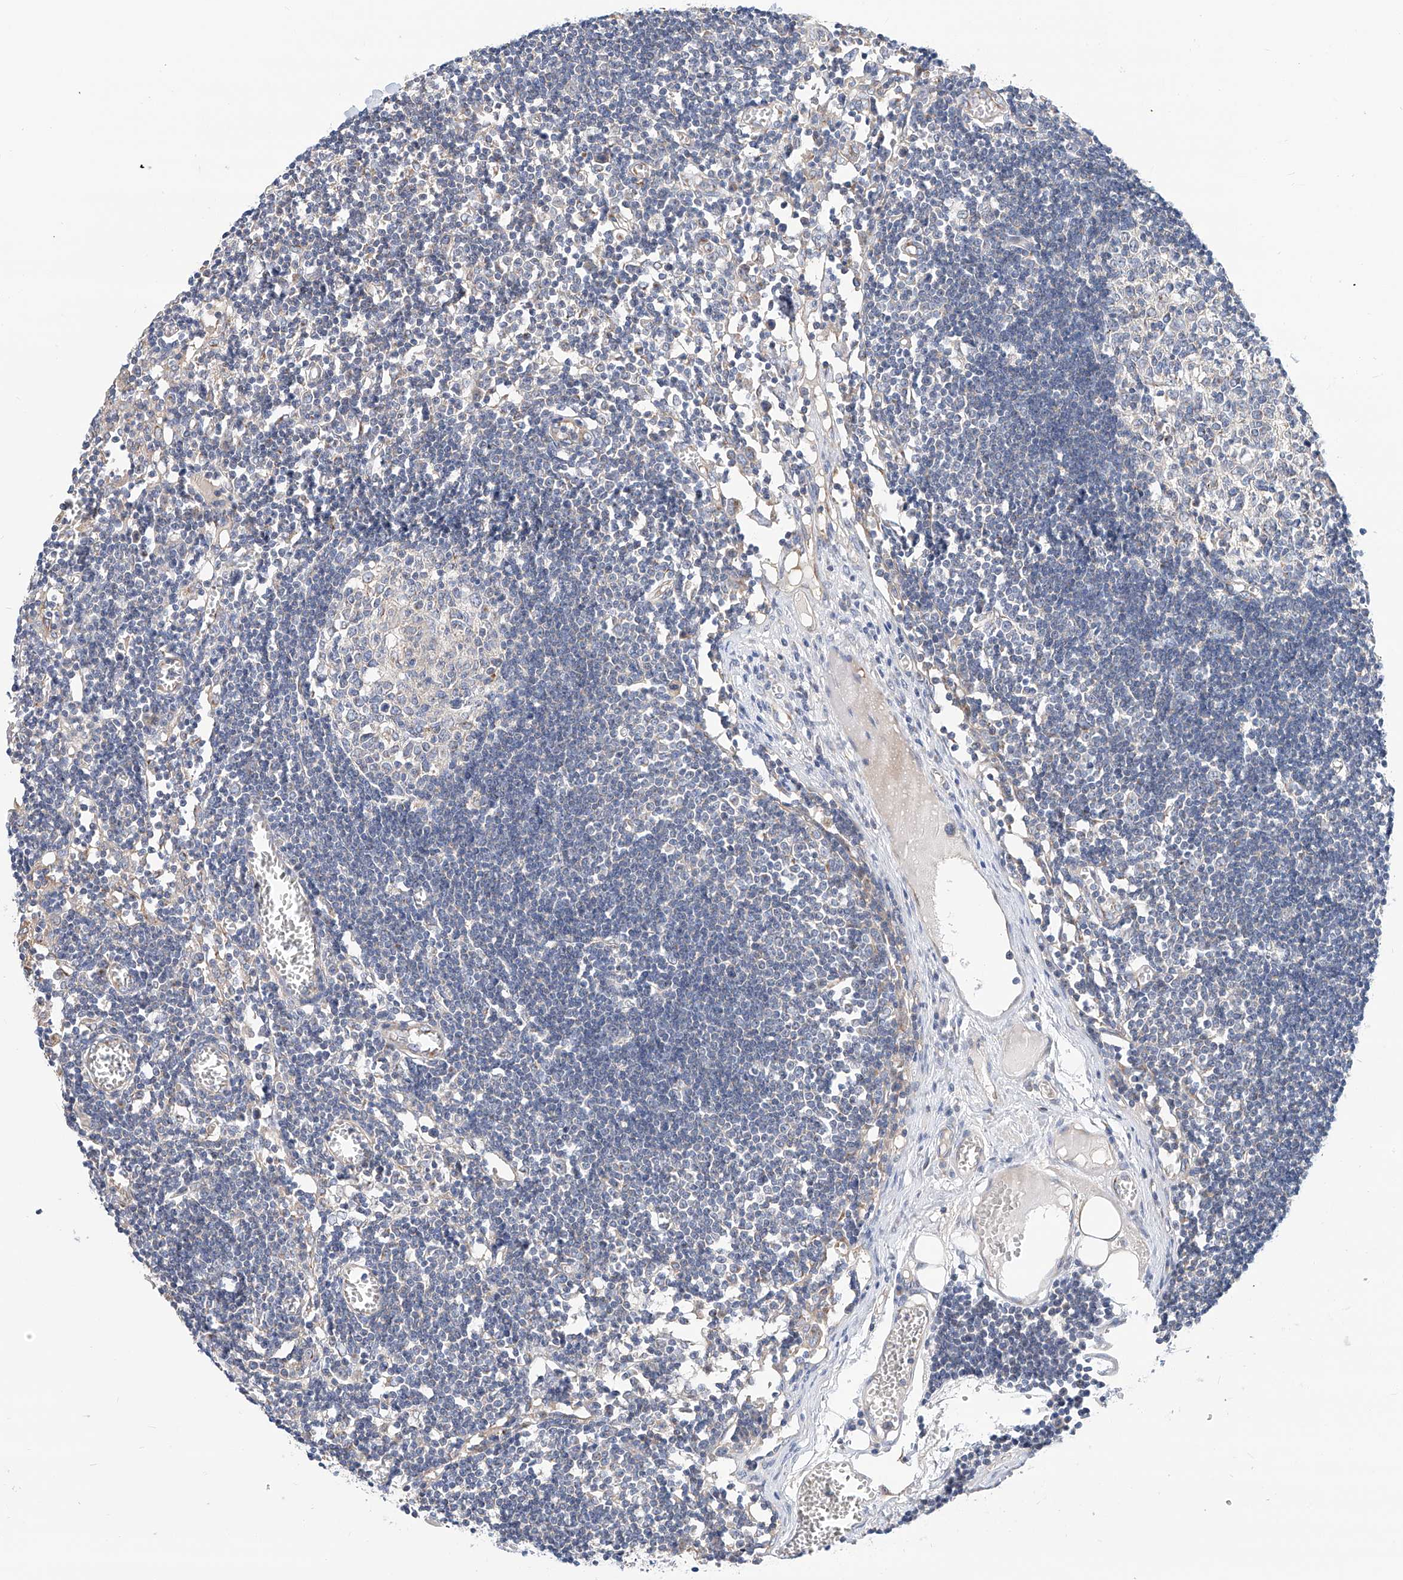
{"staining": {"intensity": "moderate", "quantity": "<25%", "location": "cytoplasmic/membranous"}, "tissue": "lymph node", "cell_type": "Germinal center cells", "image_type": "normal", "snomed": [{"axis": "morphology", "description": "Normal tissue, NOS"}, {"axis": "topography", "description": "Lymph node"}], "caption": "A low amount of moderate cytoplasmic/membranous staining is present in about <25% of germinal center cells in unremarkable lymph node. The staining is performed using DAB brown chromogen to label protein expression. The nuclei are counter-stained blue using hematoxylin.", "gene": "SLC22A7", "patient": {"sex": "female", "age": 11}}